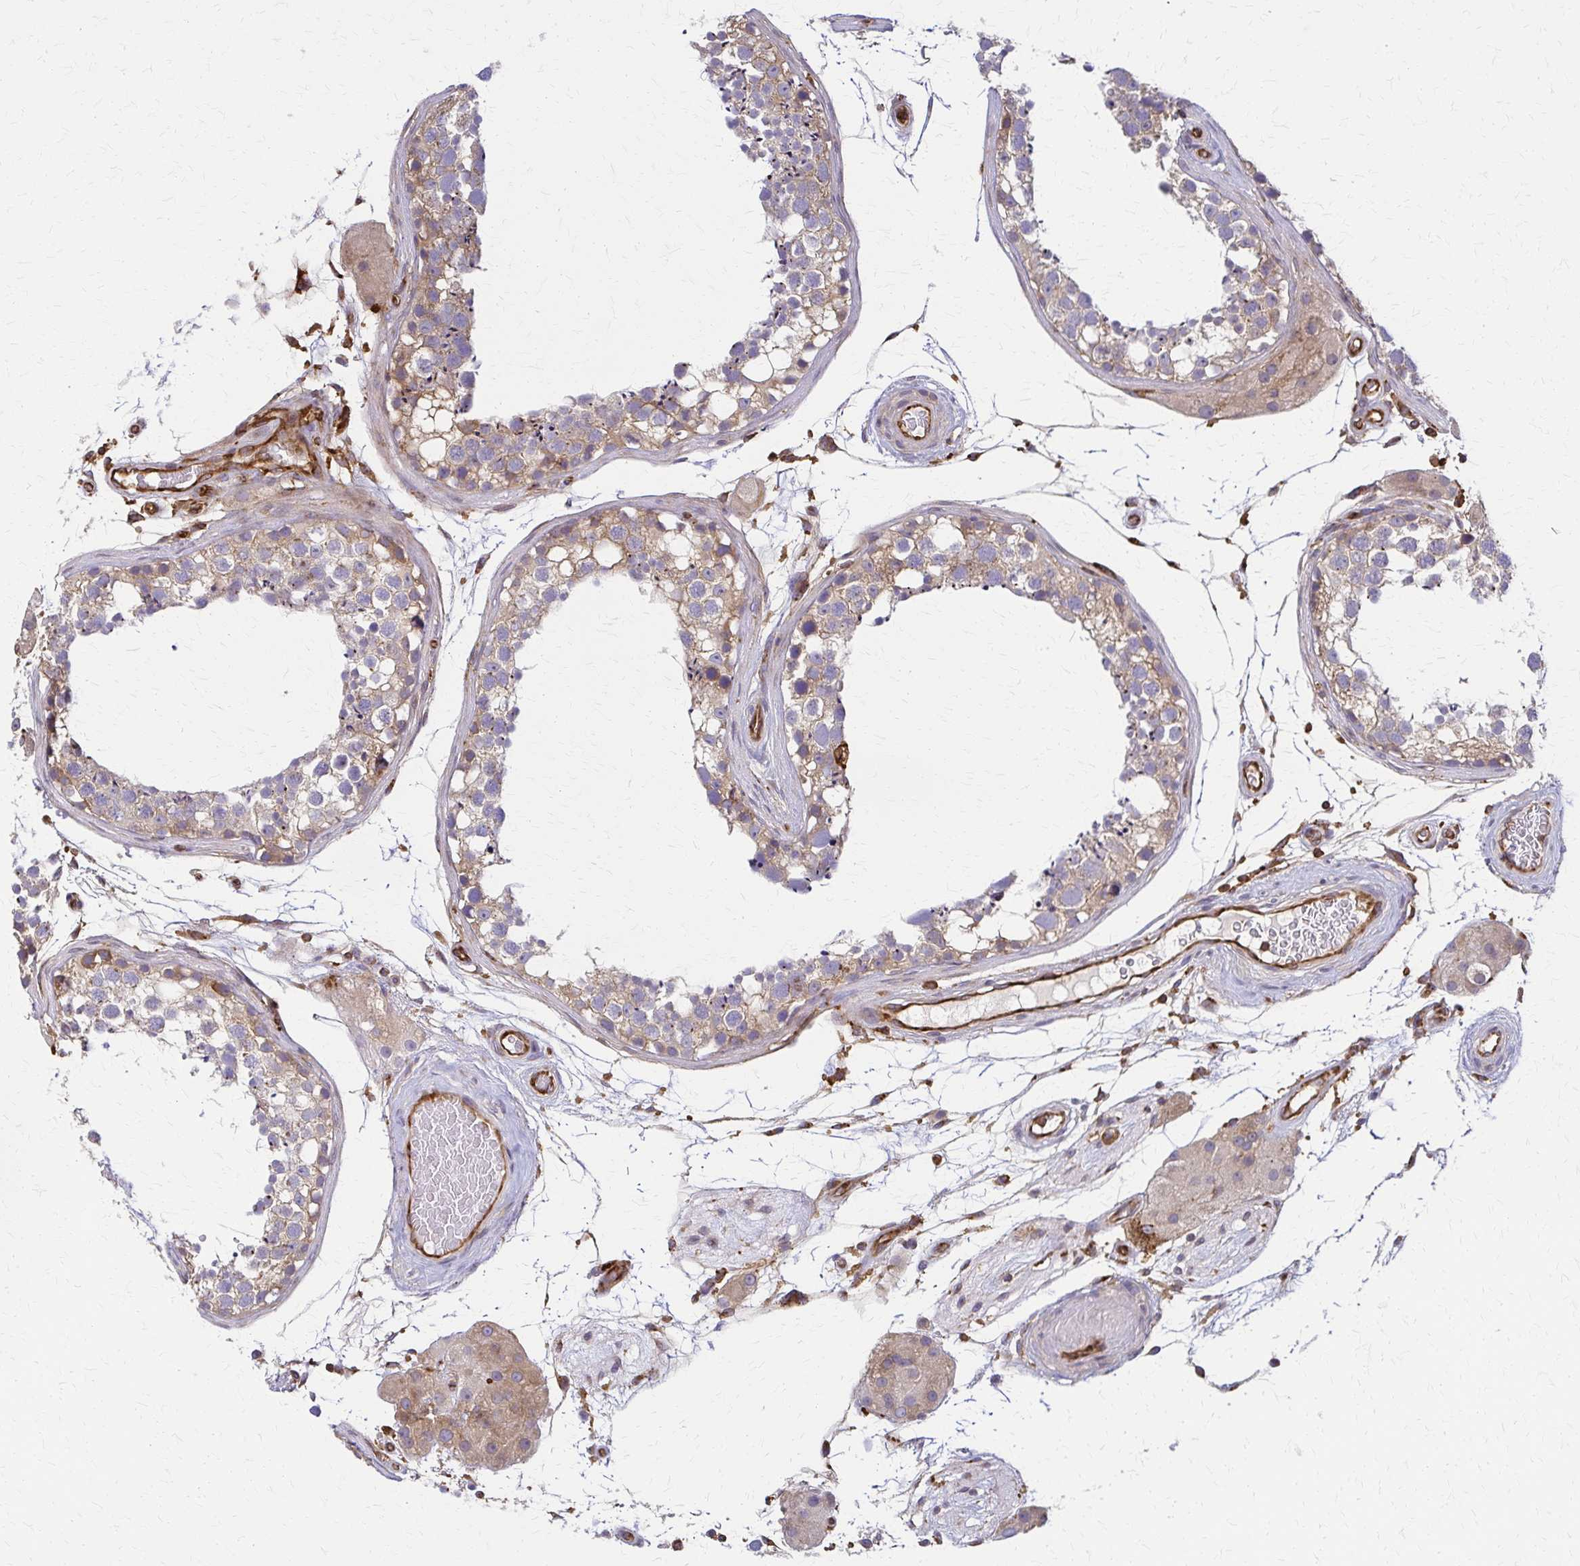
{"staining": {"intensity": "moderate", "quantity": "25%-75%", "location": "cytoplasmic/membranous"}, "tissue": "testis", "cell_type": "Cells in seminiferous ducts", "image_type": "normal", "snomed": [{"axis": "morphology", "description": "Normal tissue, NOS"}, {"axis": "morphology", "description": "Seminoma, NOS"}, {"axis": "topography", "description": "Testis"}], "caption": "Testis stained with IHC shows moderate cytoplasmic/membranous expression in approximately 25%-75% of cells in seminiferous ducts. Using DAB (brown) and hematoxylin (blue) stains, captured at high magnification using brightfield microscopy.", "gene": "WASF2", "patient": {"sex": "male", "age": 65}}